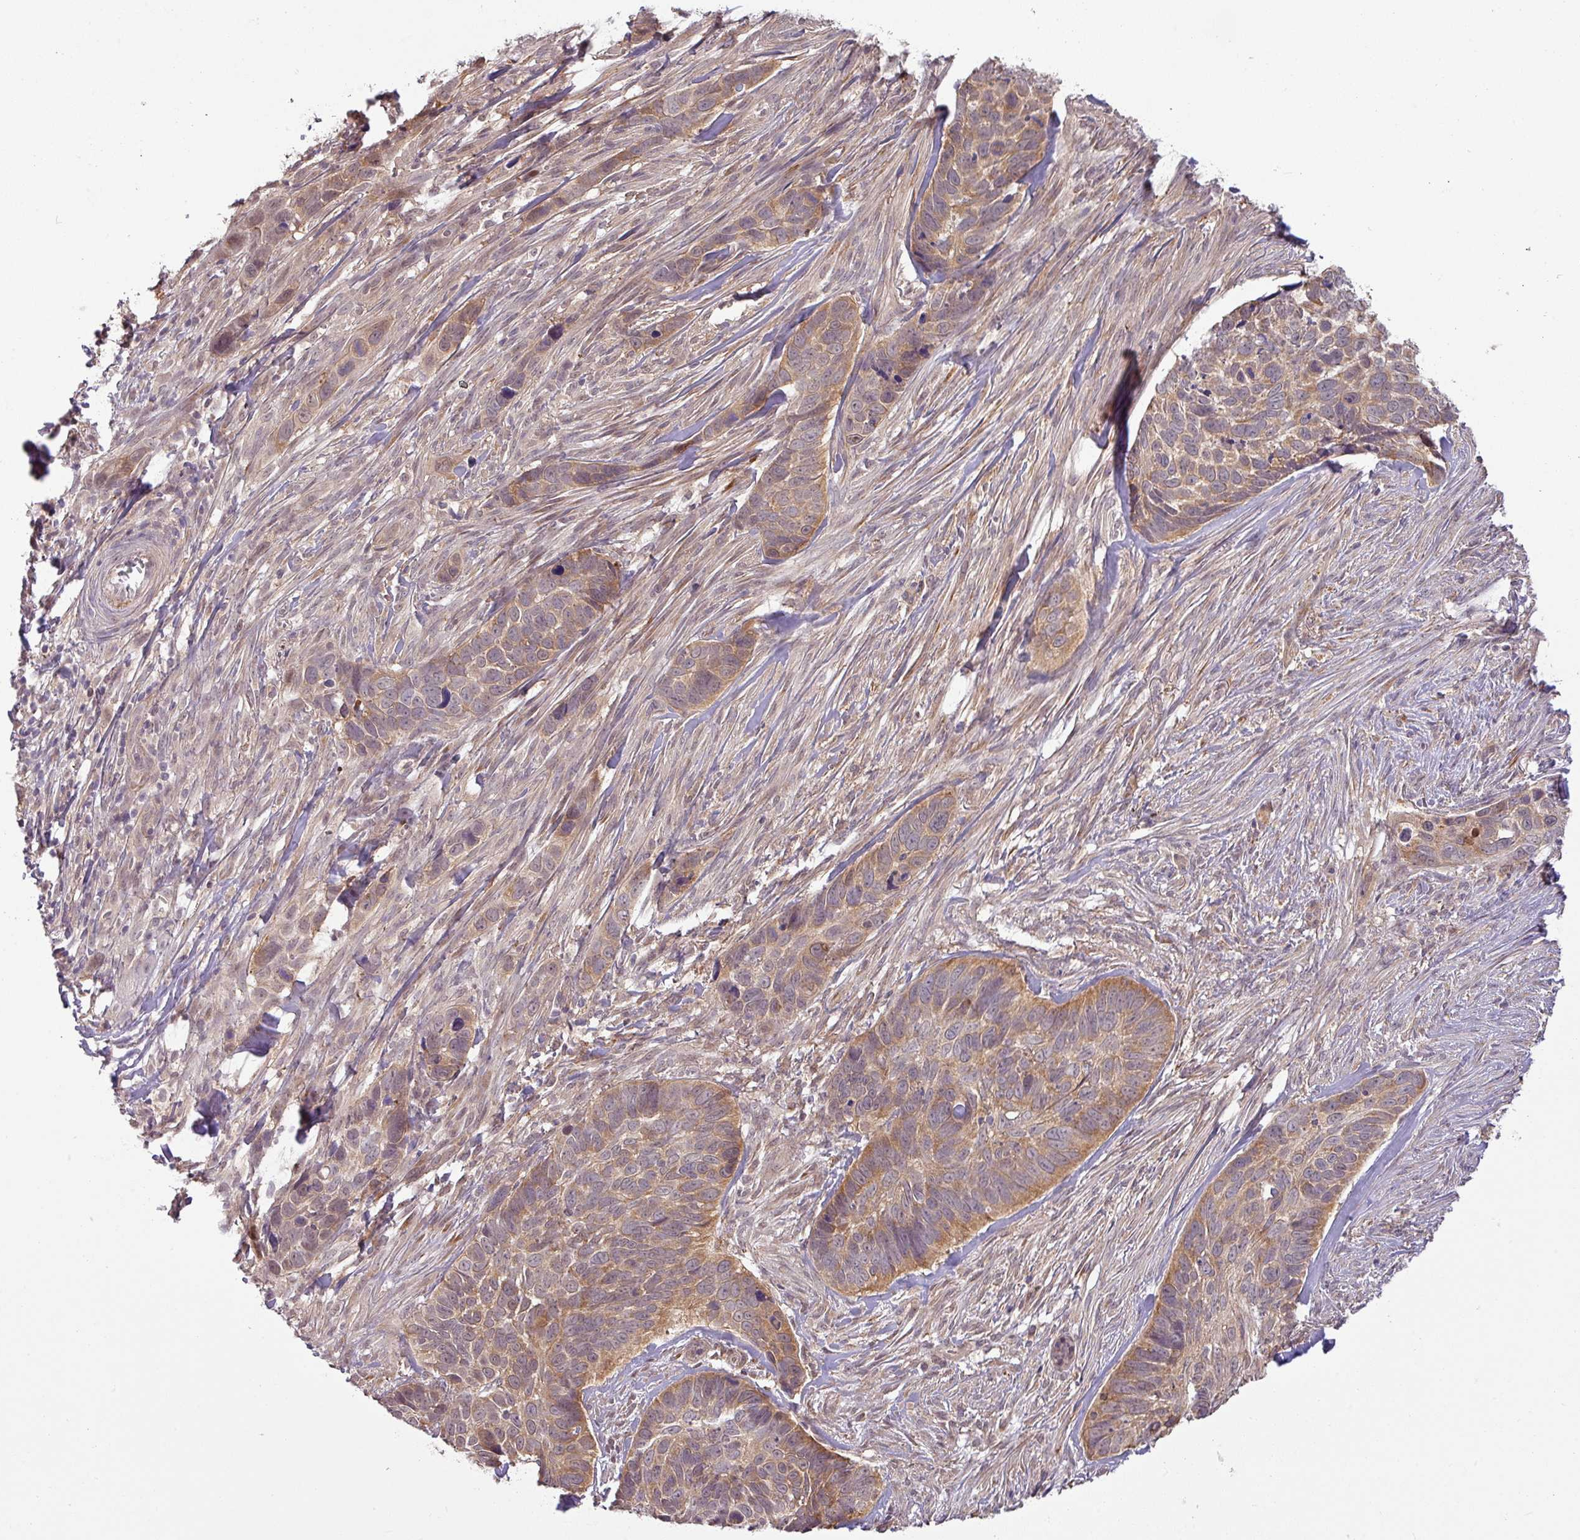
{"staining": {"intensity": "moderate", "quantity": ">75%", "location": "cytoplasmic/membranous"}, "tissue": "skin cancer", "cell_type": "Tumor cells", "image_type": "cancer", "snomed": [{"axis": "morphology", "description": "Basal cell carcinoma"}, {"axis": "topography", "description": "Skin"}], "caption": "Immunohistochemistry of human skin cancer reveals medium levels of moderate cytoplasmic/membranous expression in about >75% of tumor cells.", "gene": "GALNT12", "patient": {"sex": "female", "age": 82}}